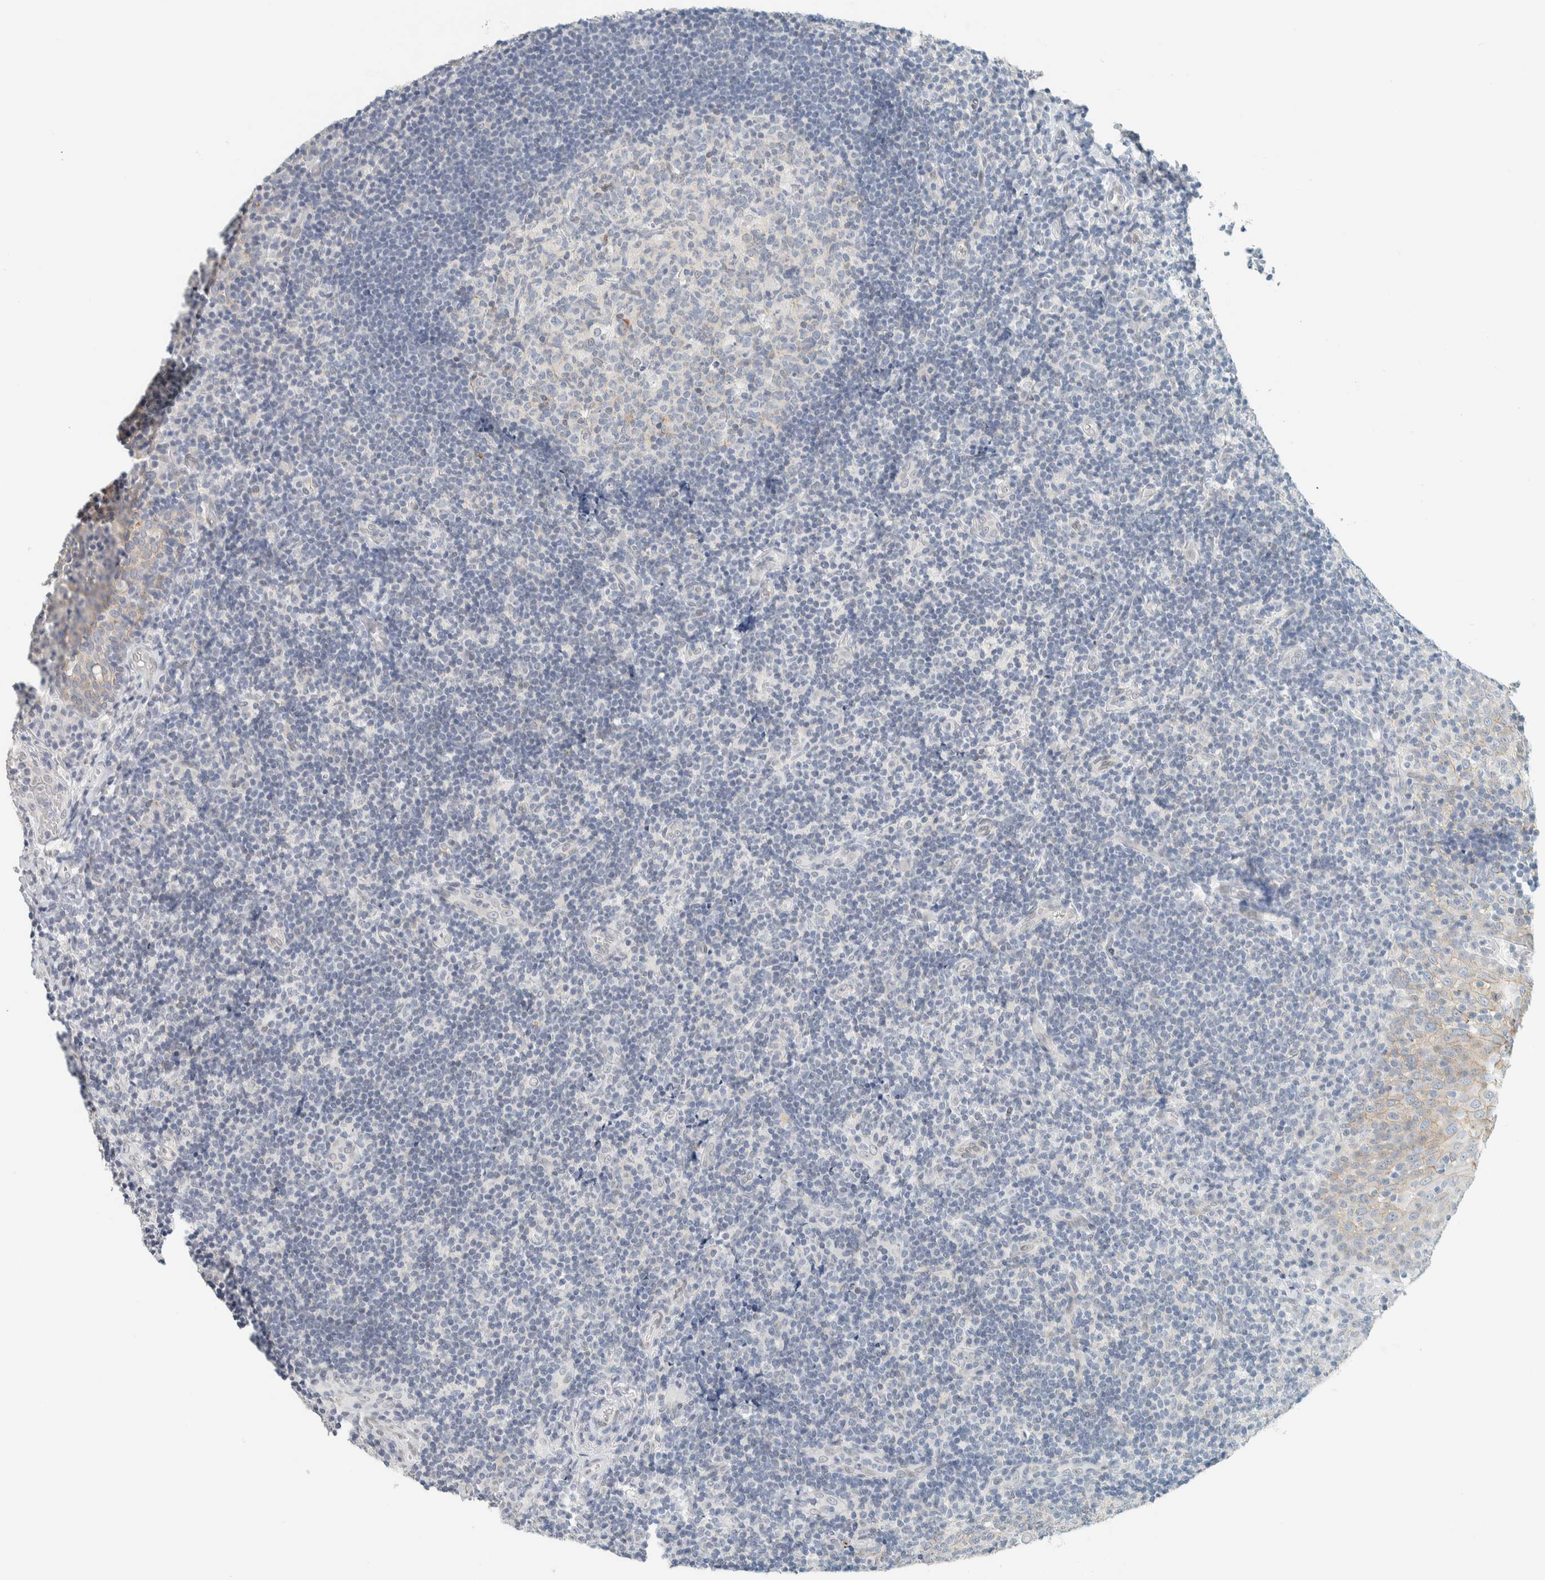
{"staining": {"intensity": "weak", "quantity": "<25%", "location": "cytoplasmic/membranous"}, "tissue": "tonsil", "cell_type": "Germinal center cells", "image_type": "normal", "snomed": [{"axis": "morphology", "description": "Normal tissue, NOS"}, {"axis": "topography", "description": "Tonsil"}], "caption": "High power microscopy histopathology image of an immunohistochemistry (IHC) micrograph of benign tonsil, revealing no significant staining in germinal center cells.", "gene": "C1QTNF12", "patient": {"sex": "female", "age": 40}}